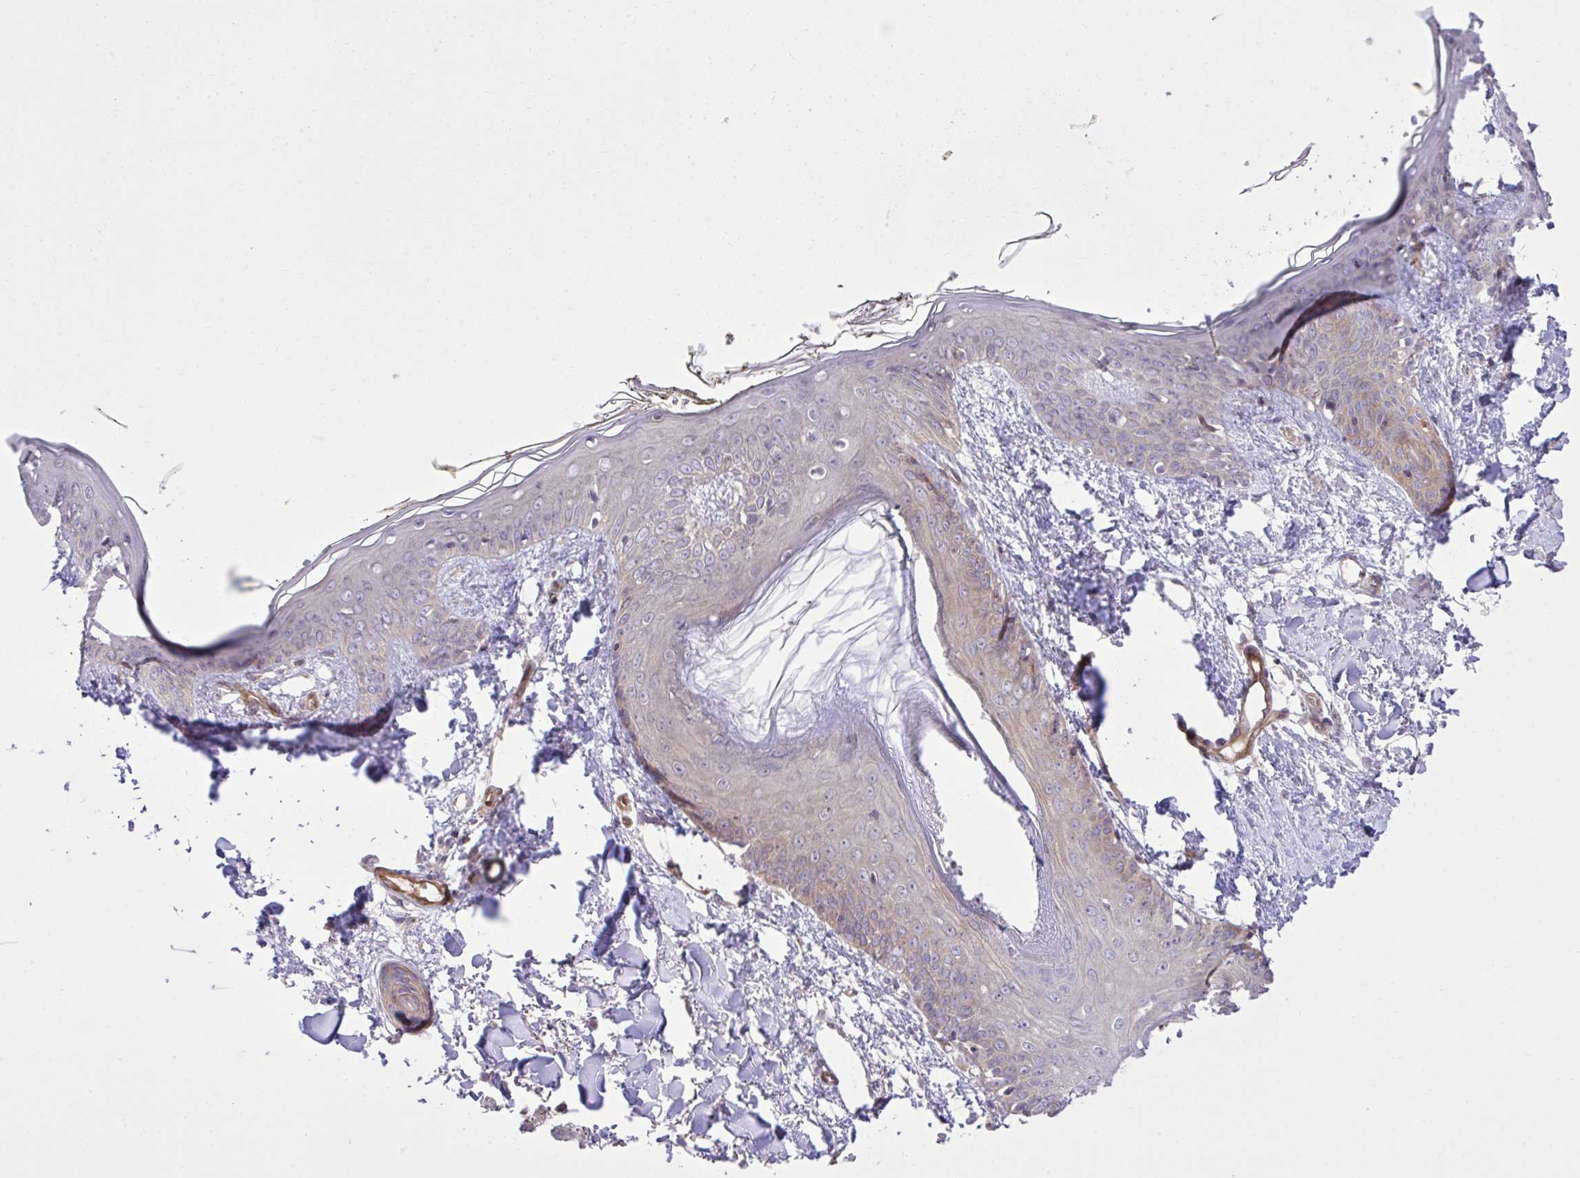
{"staining": {"intensity": "weak", "quantity": "<25%", "location": "cytoplasmic/membranous"}, "tissue": "skin", "cell_type": "Fibroblasts", "image_type": "normal", "snomed": [{"axis": "morphology", "description": "Normal tissue, NOS"}, {"axis": "topography", "description": "Skin"}], "caption": "Immunohistochemistry (IHC) of unremarkable skin displays no expression in fibroblasts.", "gene": "PPP5C", "patient": {"sex": "female", "age": 34}}